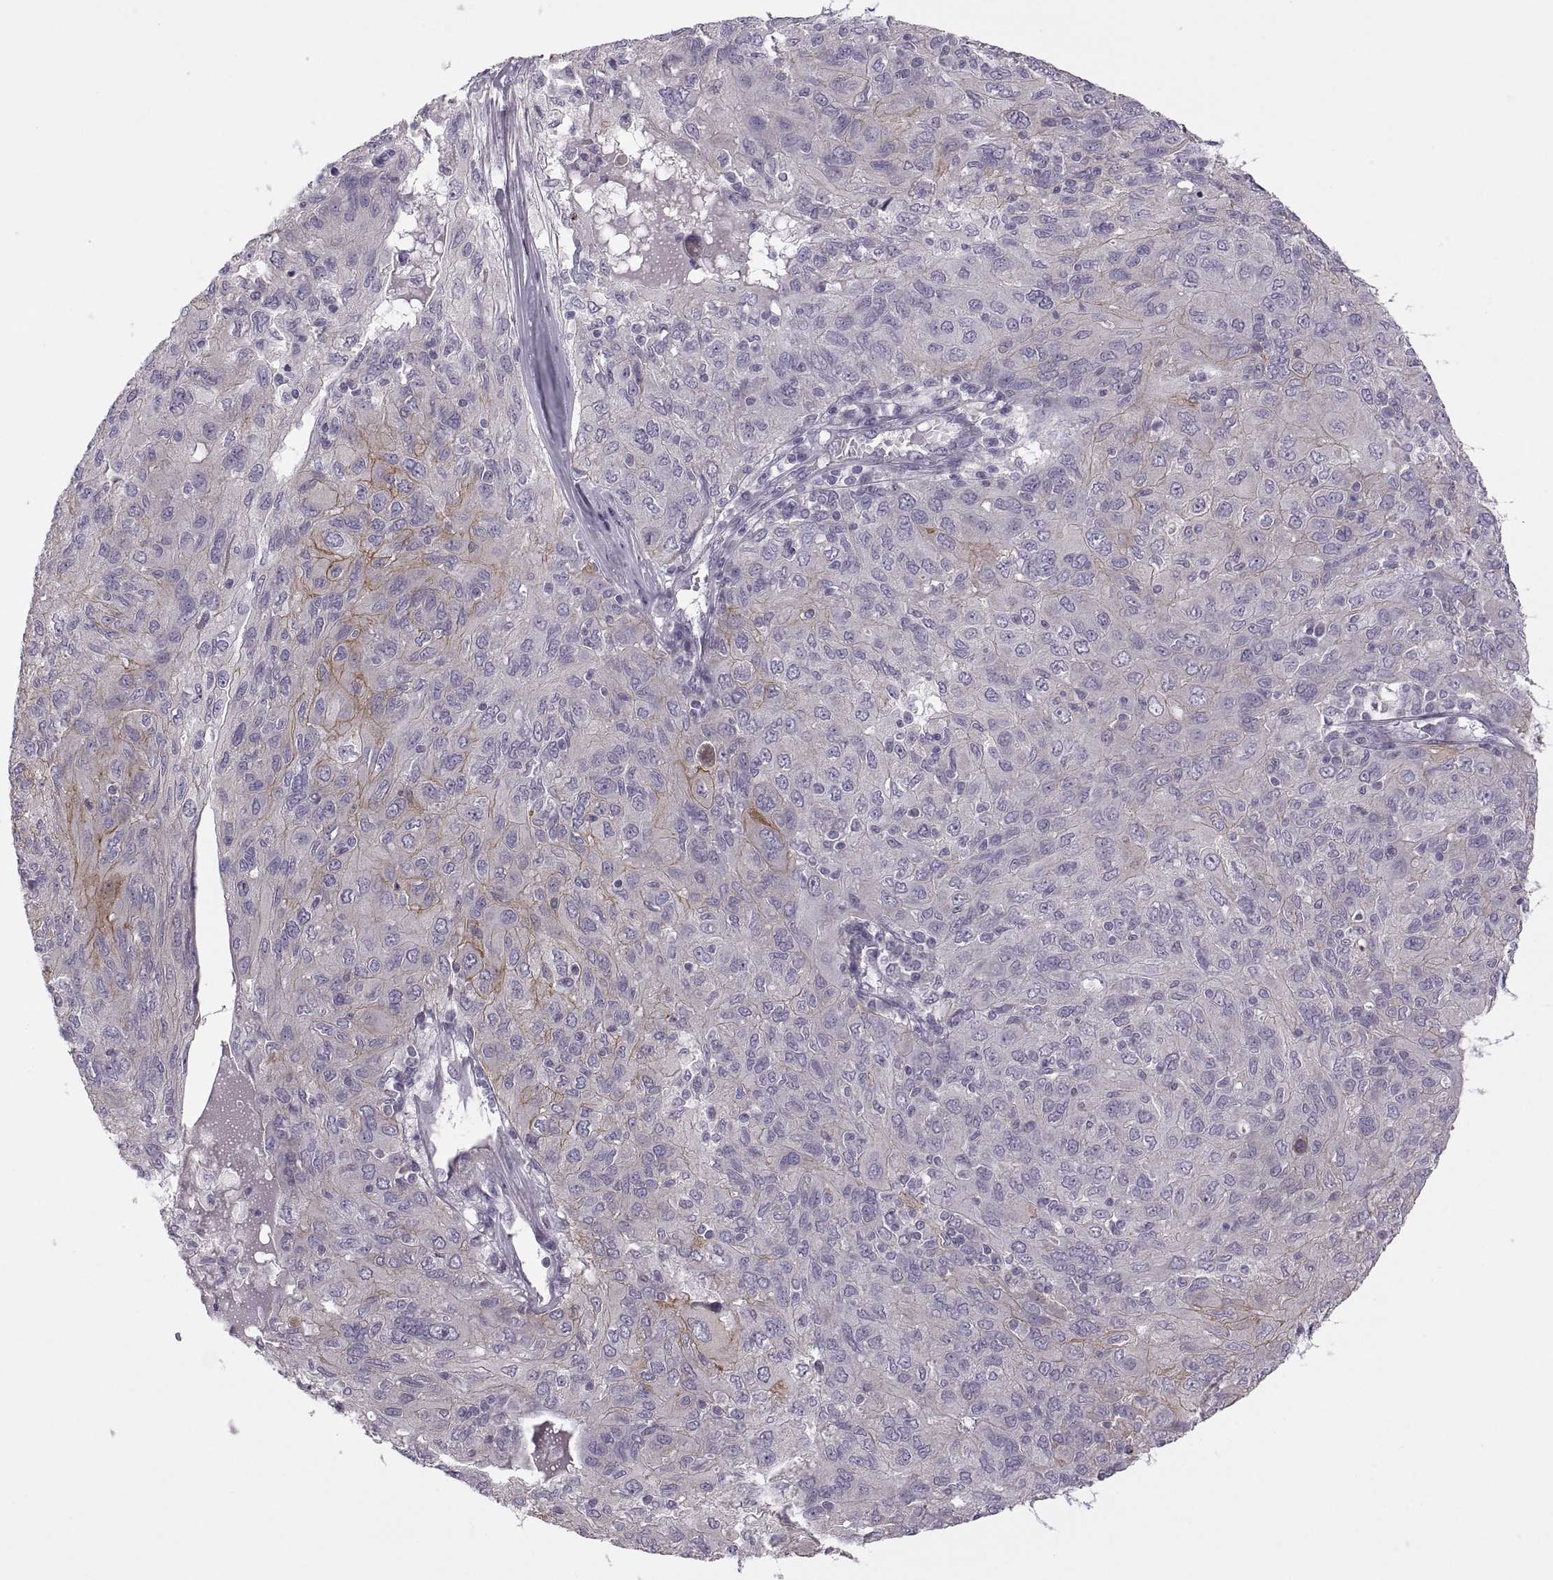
{"staining": {"intensity": "moderate", "quantity": "<25%", "location": "cytoplasmic/membranous"}, "tissue": "ovarian cancer", "cell_type": "Tumor cells", "image_type": "cancer", "snomed": [{"axis": "morphology", "description": "Carcinoma, endometroid"}, {"axis": "topography", "description": "Ovary"}], "caption": "Immunohistochemical staining of ovarian endometroid carcinoma exhibits low levels of moderate cytoplasmic/membranous protein positivity in about <25% of tumor cells.", "gene": "RIPK4", "patient": {"sex": "female", "age": 50}}